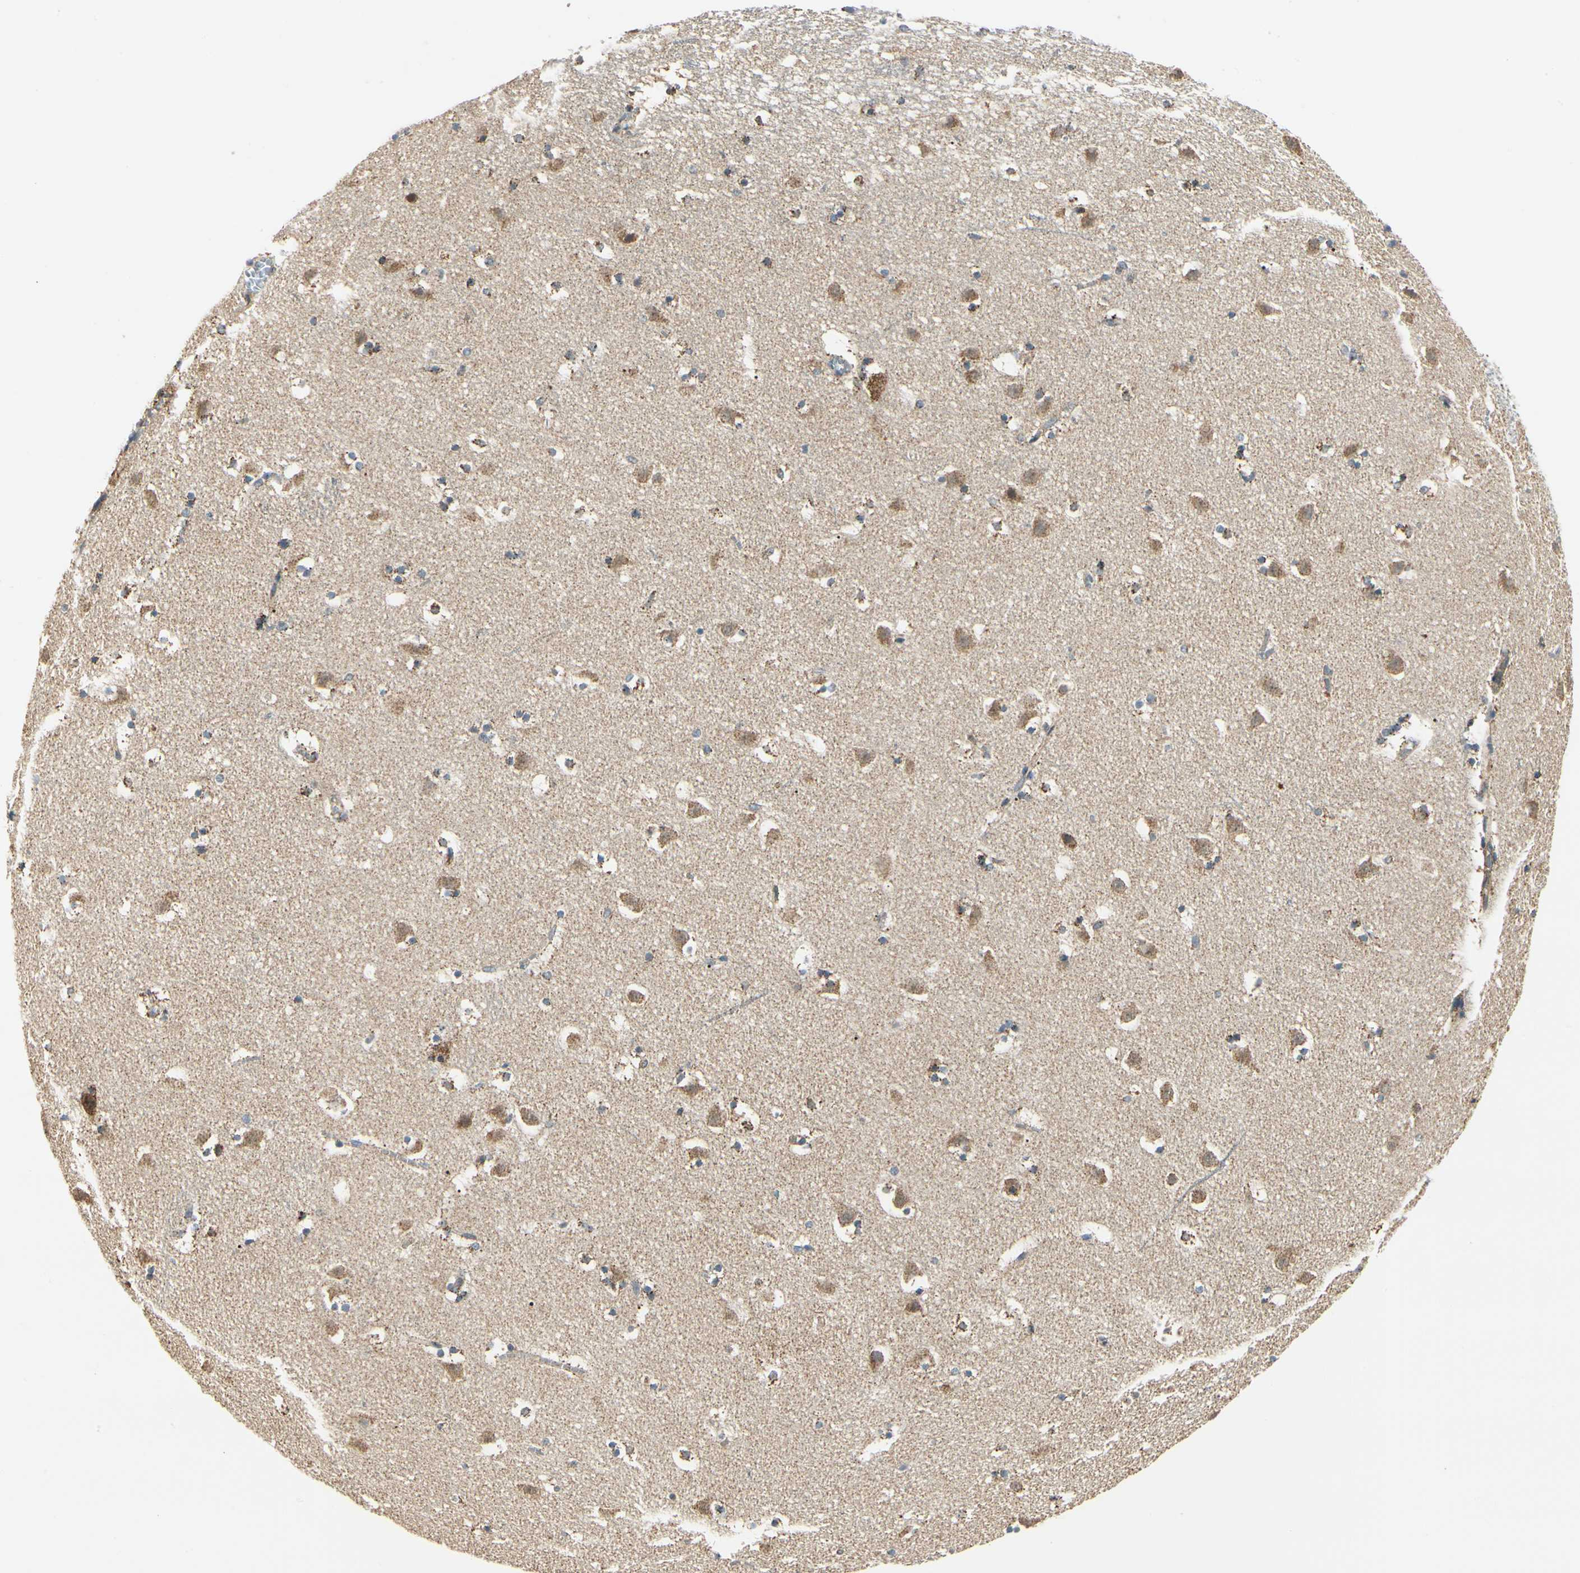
{"staining": {"intensity": "moderate", "quantity": ">75%", "location": "cytoplasmic/membranous"}, "tissue": "caudate", "cell_type": "Glial cells", "image_type": "normal", "snomed": [{"axis": "morphology", "description": "Normal tissue, NOS"}, {"axis": "topography", "description": "Lateral ventricle wall"}], "caption": "Brown immunohistochemical staining in unremarkable human caudate demonstrates moderate cytoplasmic/membranous expression in approximately >75% of glial cells.", "gene": "EPHB3", "patient": {"sex": "male", "age": 45}}